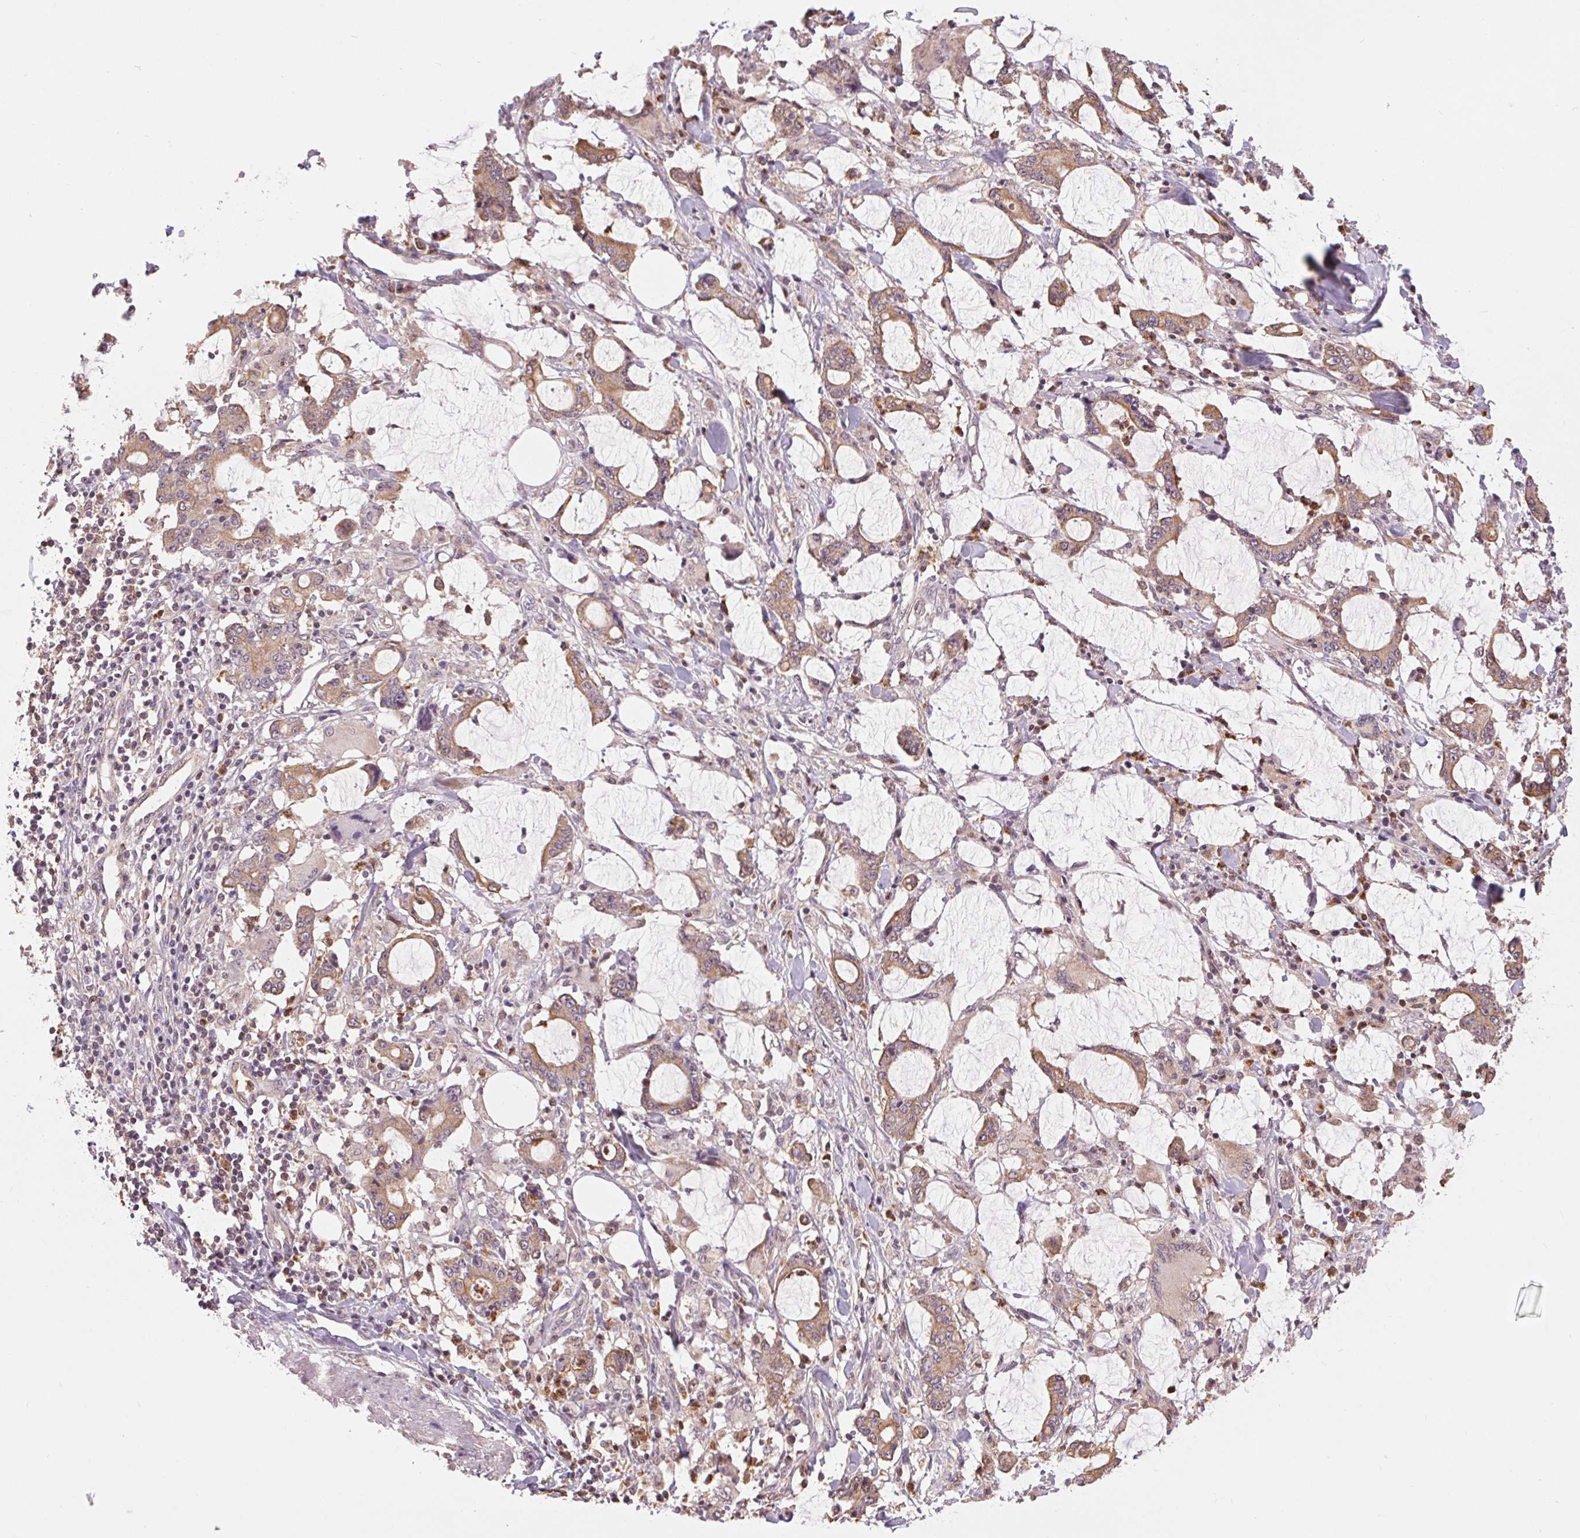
{"staining": {"intensity": "weak", "quantity": ">75%", "location": "cytoplasmic/membranous"}, "tissue": "stomach cancer", "cell_type": "Tumor cells", "image_type": "cancer", "snomed": [{"axis": "morphology", "description": "Adenocarcinoma, NOS"}, {"axis": "topography", "description": "Stomach, upper"}], "caption": "This micrograph shows immunohistochemistry (IHC) staining of stomach cancer (adenocarcinoma), with low weak cytoplasmic/membranous staining in about >75% of tumor cells.", "gene": "TMEM273", "patient": {"sex": "male", "age": 68}}